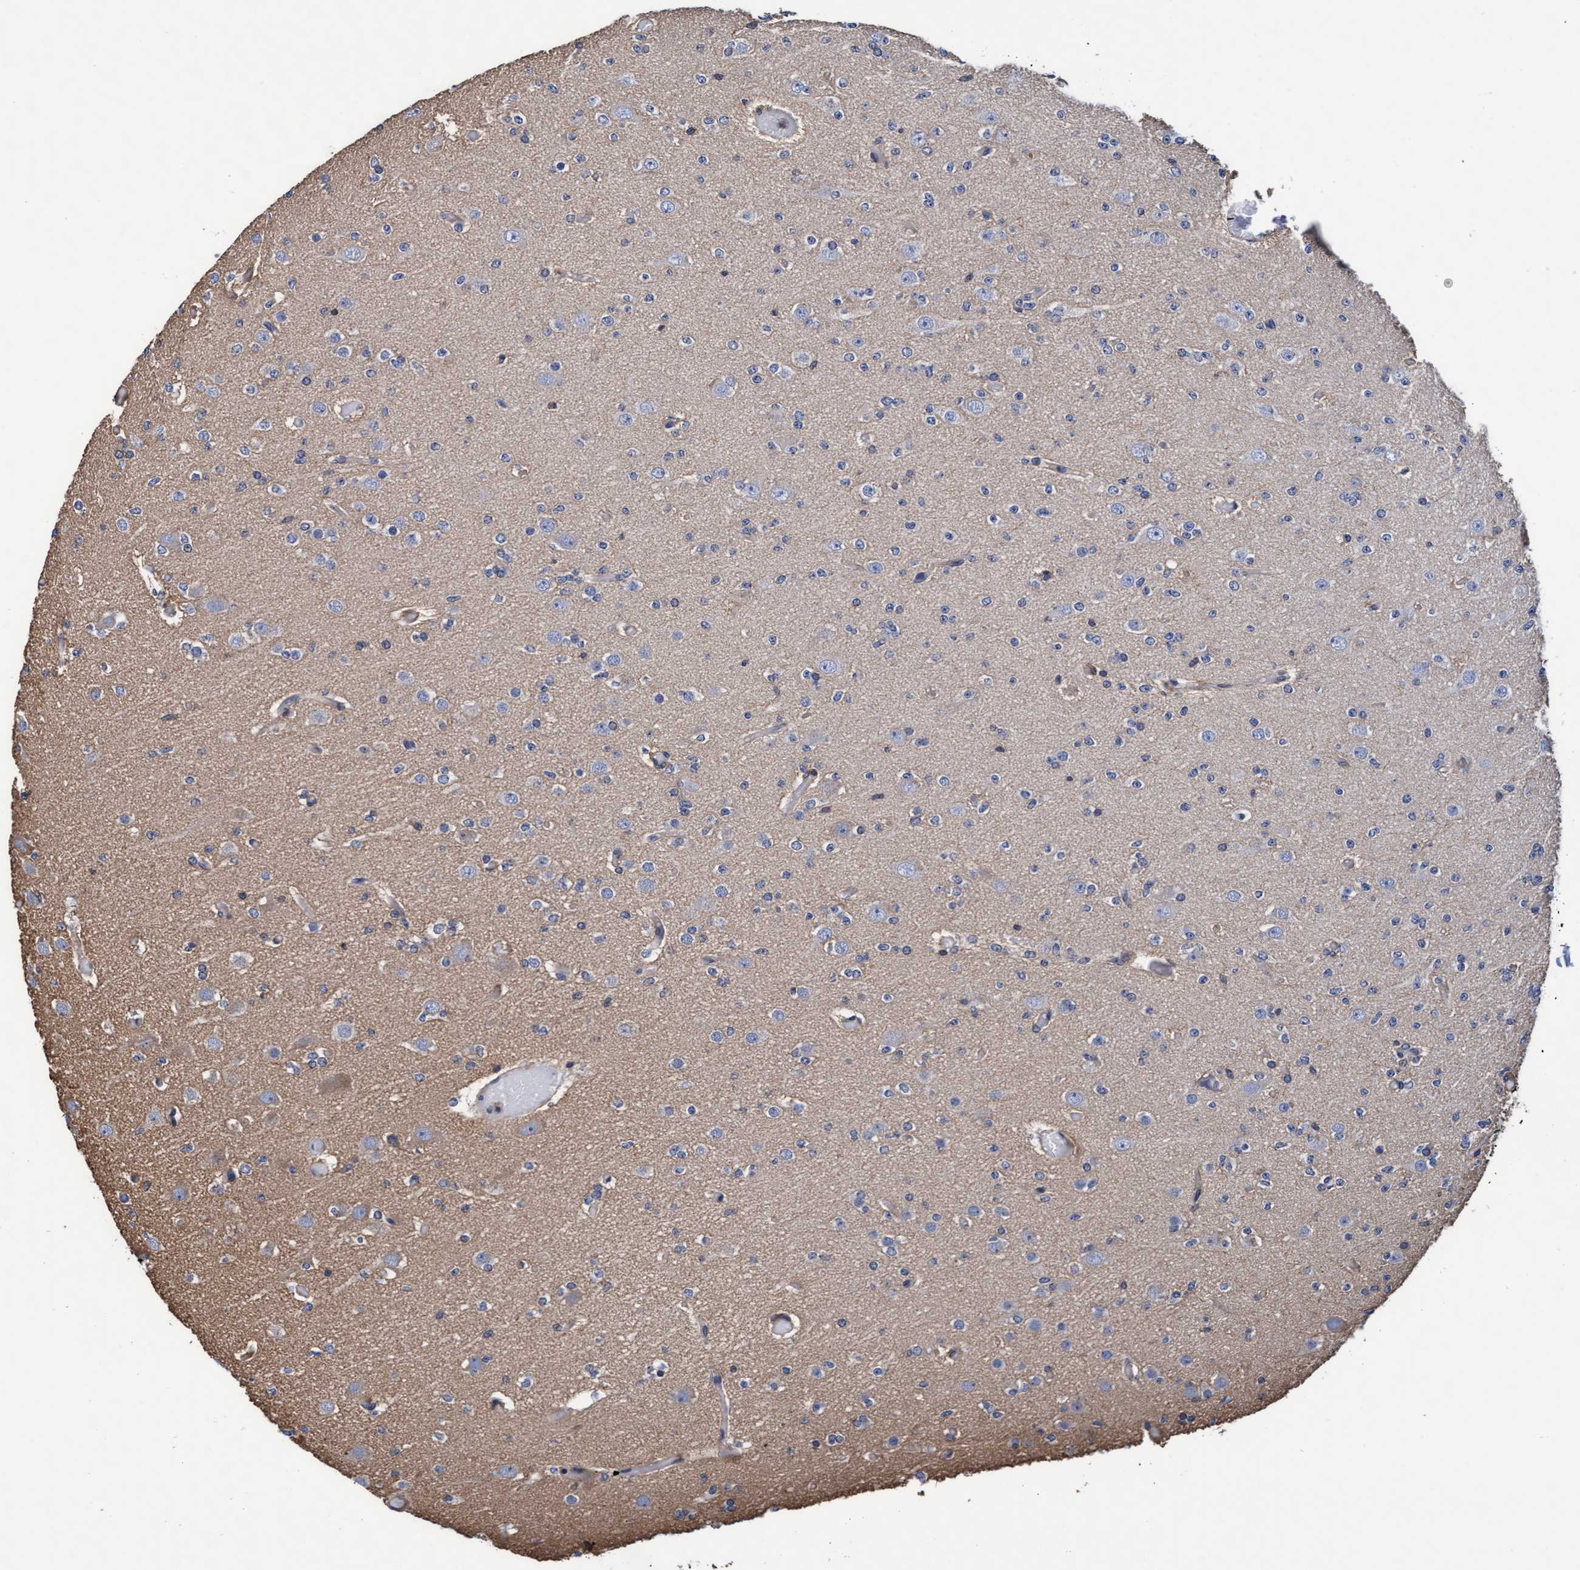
{"staining": {"intensity": "negative", "quantity": "none", "location": "none"}, "tissue": "glioma", "cell_type": "Tumor cells", "image_type": "cancer", "snomed": [{"axis": "morphology", "description": "Glioma, malignant, Low grade"}, {"axis": "topography", "description": "Brain"}], "caption": "Immunohistochemical staining of malignant glioma (low-grade) exhibits no significant positivity in tumor cells.", "gene": "GRHPR", "patient": {"sex": "female", "age": 22}}